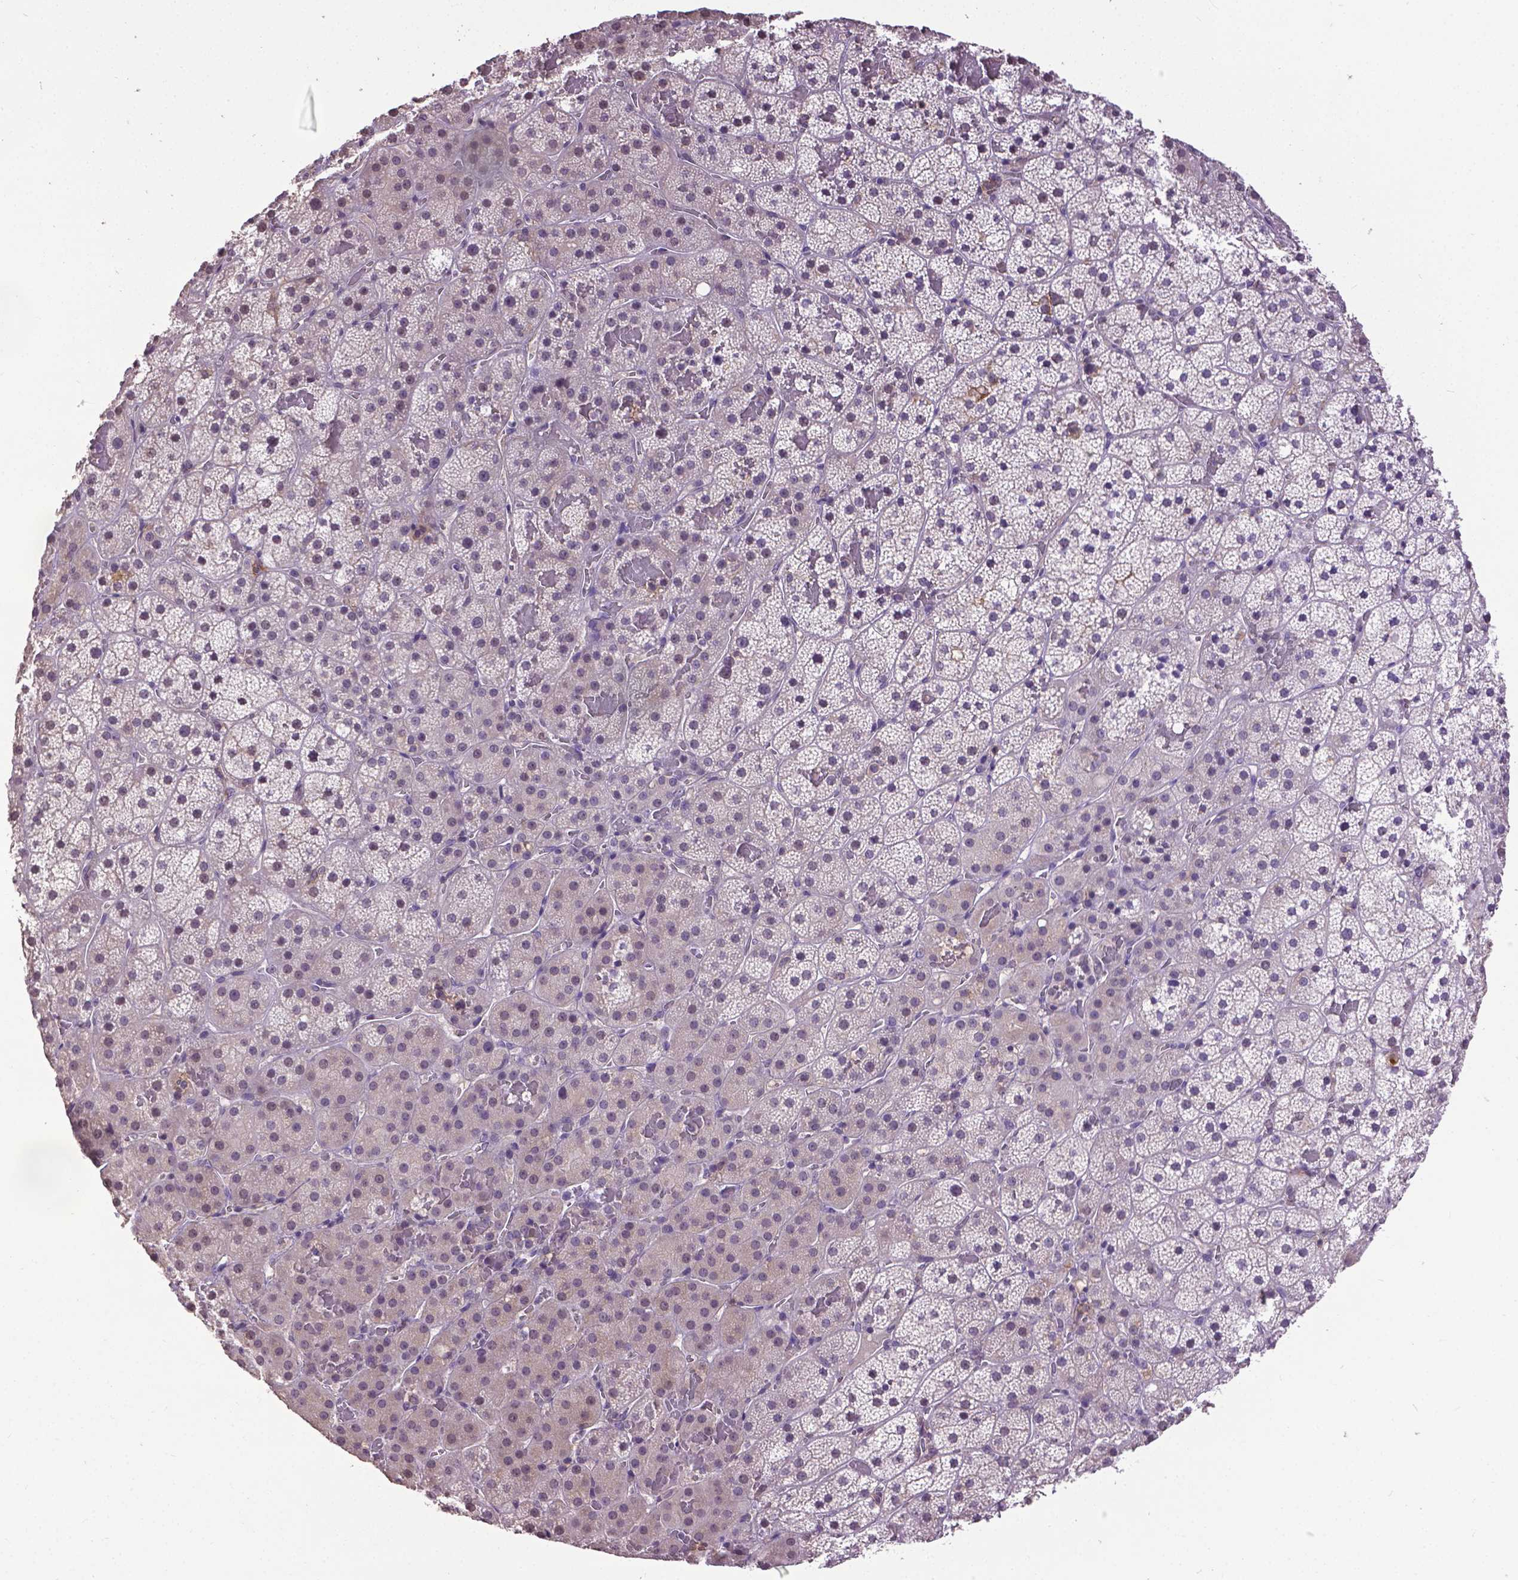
{"staining": {"intensity": "weak", "quantity": "<25%", "location": "nuclear"}, "tissue": "adrenal gland", "cell_type": "Glandular cells", "image_type": "normal", "snomed": [{"axis": "morphology", "description": "Normal tissue, NOS"}, {"axis": "topography", "description": "Adrenal gland"}], "caption": "Protein analysis of normal adrenal gland exhibits no significant positivity in glandular cells.", "gene": "CPM", "patient": {"sex": "male", "age": 53}}